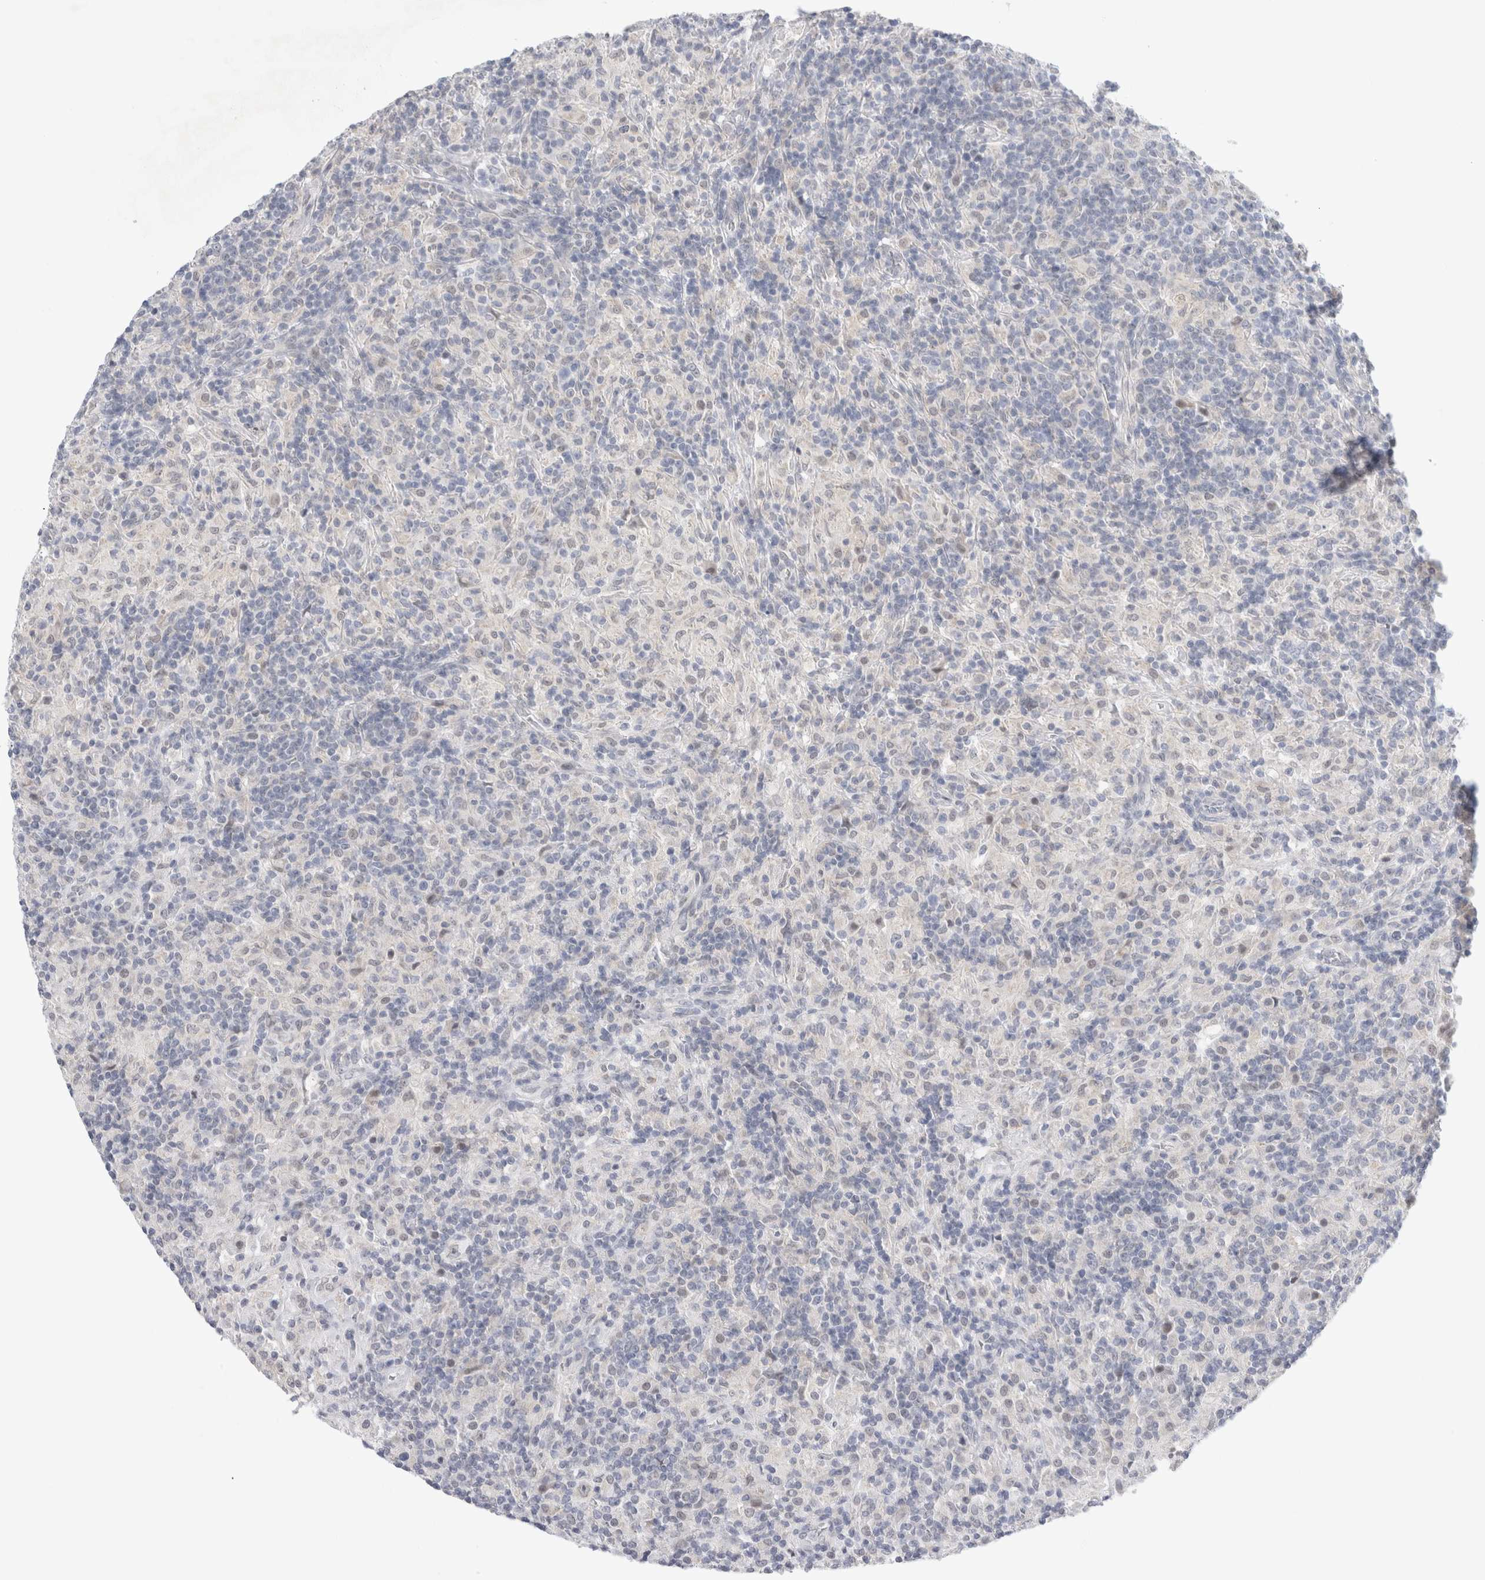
{"staining": {"intensity": "negative", "quantity": "none", "location": "none"}, "tissue": "lymphoma", "cell_type": "Tumor cells", "image_type": "cancer", "snomed": [{"axis": "morphology", "description": "Hodgkin's disease, NOS"}, {"axis": "topography", "description": "Lymph node"}], "caption": "Tumor cells are negative for protein expression in human Hodgkin's disease.", "gene": "SLC22A12", "patient": {"sex": "male", "age": 70}}